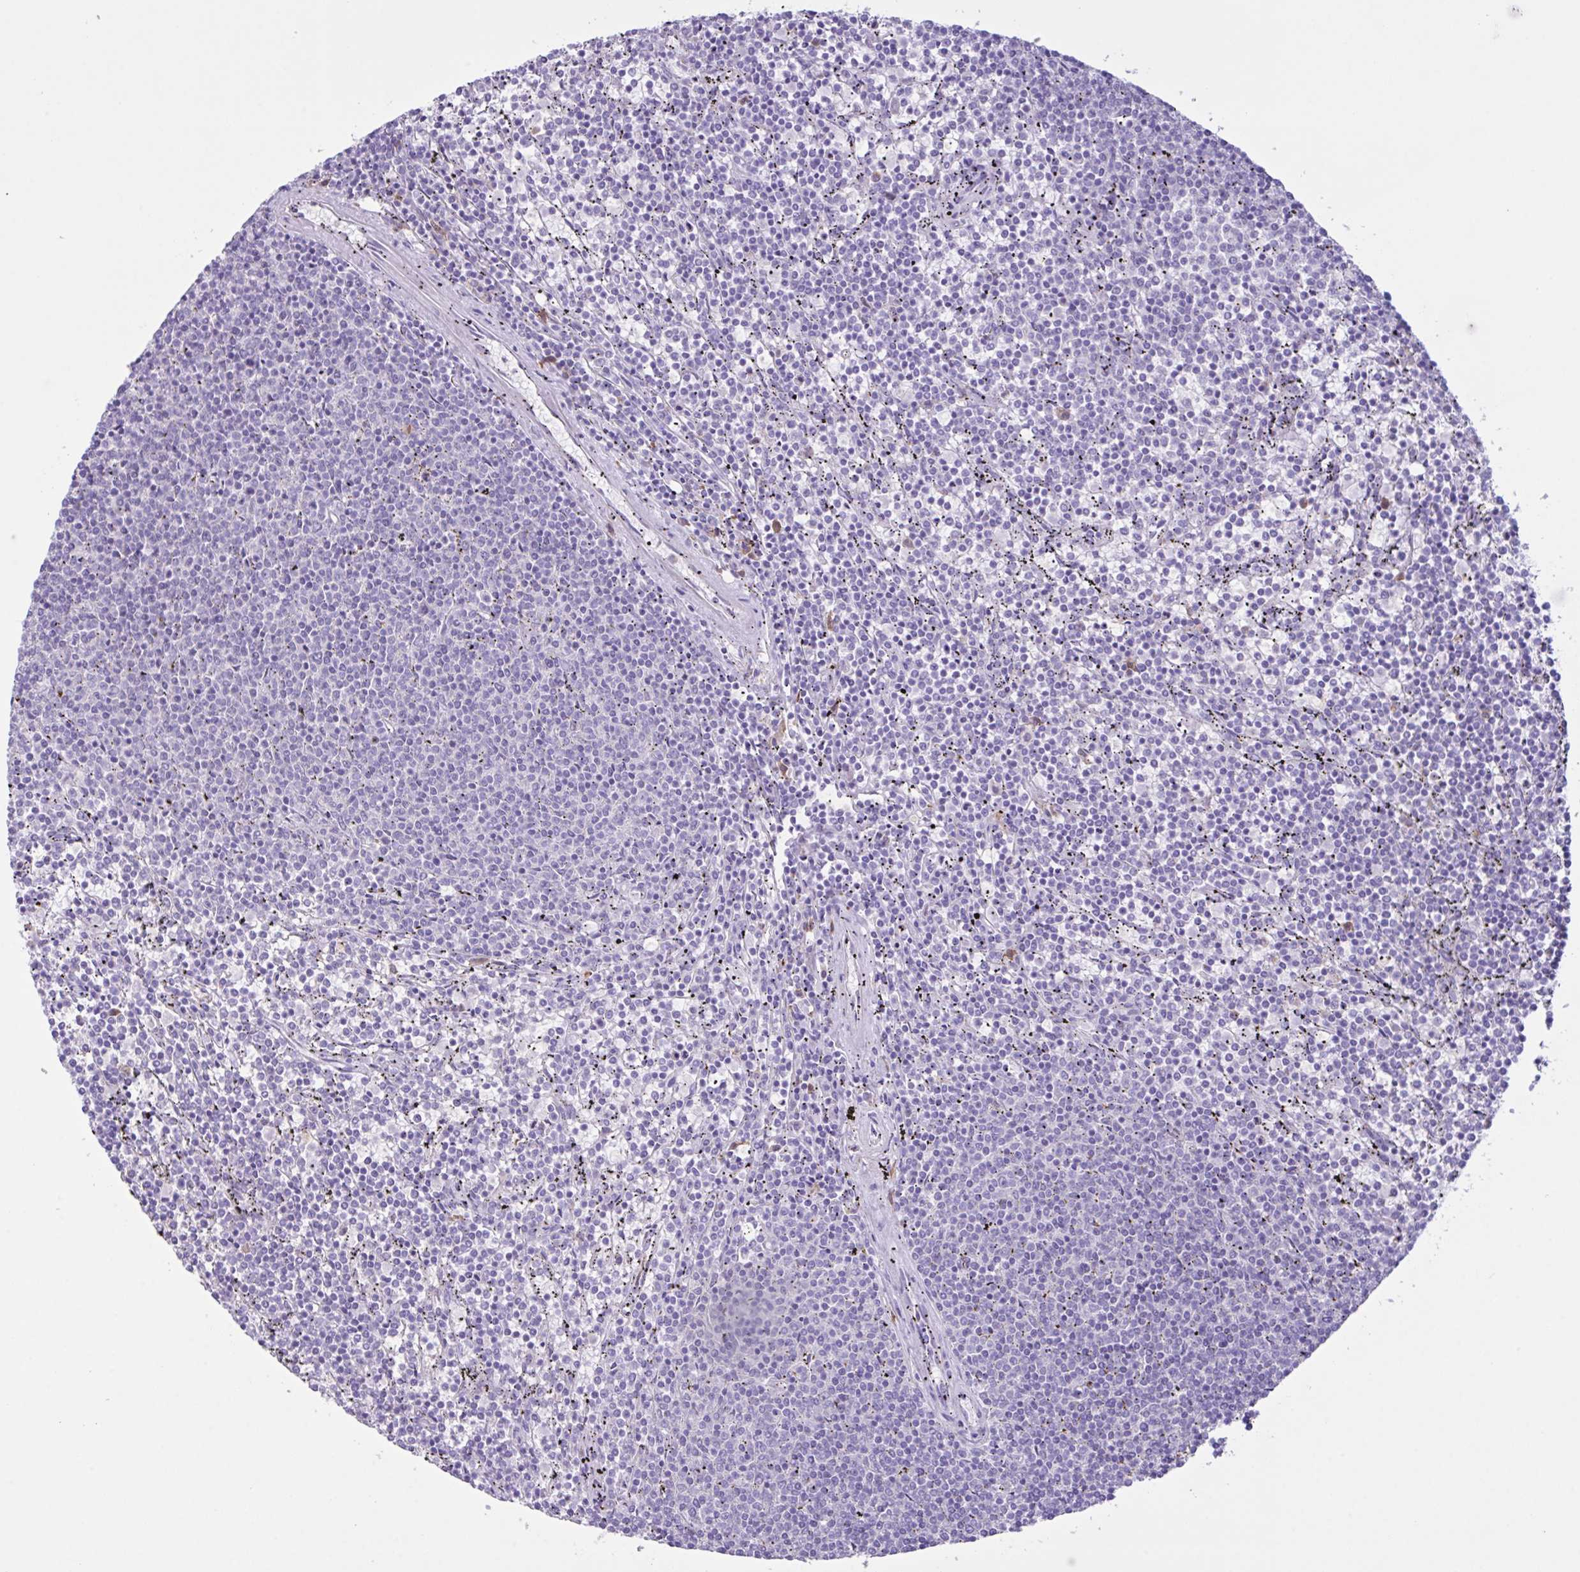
{"staining": {"intensity": "negative", "quantity": "none", "location": "none"}, "tissue": "lymphoma", "cell_type": "Tumor cells", "image_type": "cancer", "snomed": [{"axis": "morphology", "description": "Malignant lymphoma, non-Hodgkin's type, Low grade"}, {"axis": "topography", "description": "Spleen"}], "caption": "DAB immunohistochemical staining of malignant lymphoma, non-Hodgkin's type (low-grade) exhibits no significant expression in tumor cells.", "gene": "CST11", "patient": {"sex": "female", "age": 50}}